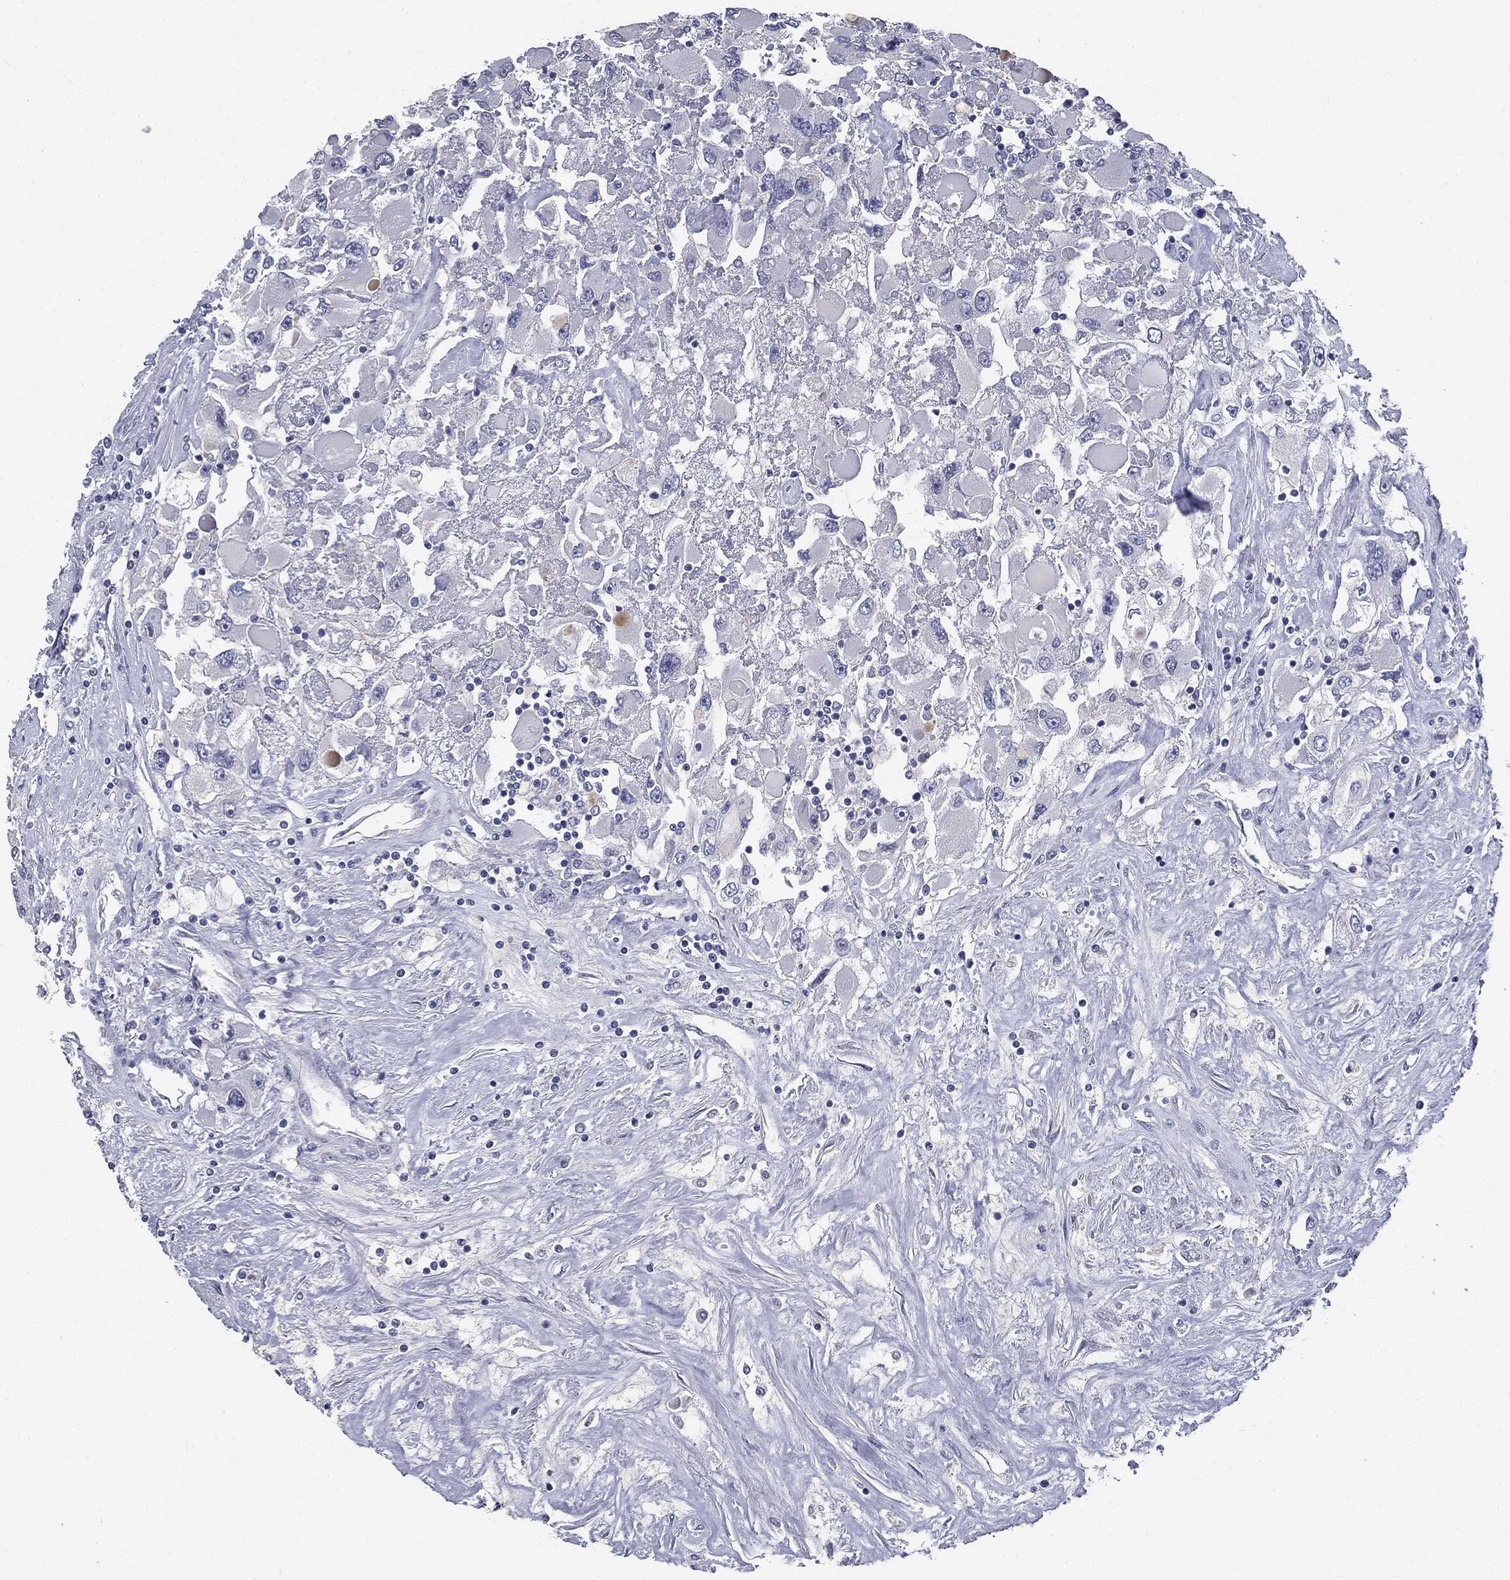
{"staining": {"intensity": "negative", "quantity": "none", "location": "none"}, "tissue": "renal cancer", "cell_type": "Tumor cells", "image_type": "cancer", "snomed": [{"axis": "morphology", "description": "Adenocarcinoma, NOS"}, {"axis": "topography", "description": "Kidney"}], "caption": "This is an IHC image of renal cancer. There is no staining in tumor cells.", "gene": "AFP", "patient": {"sex": "female", "age": 52}}